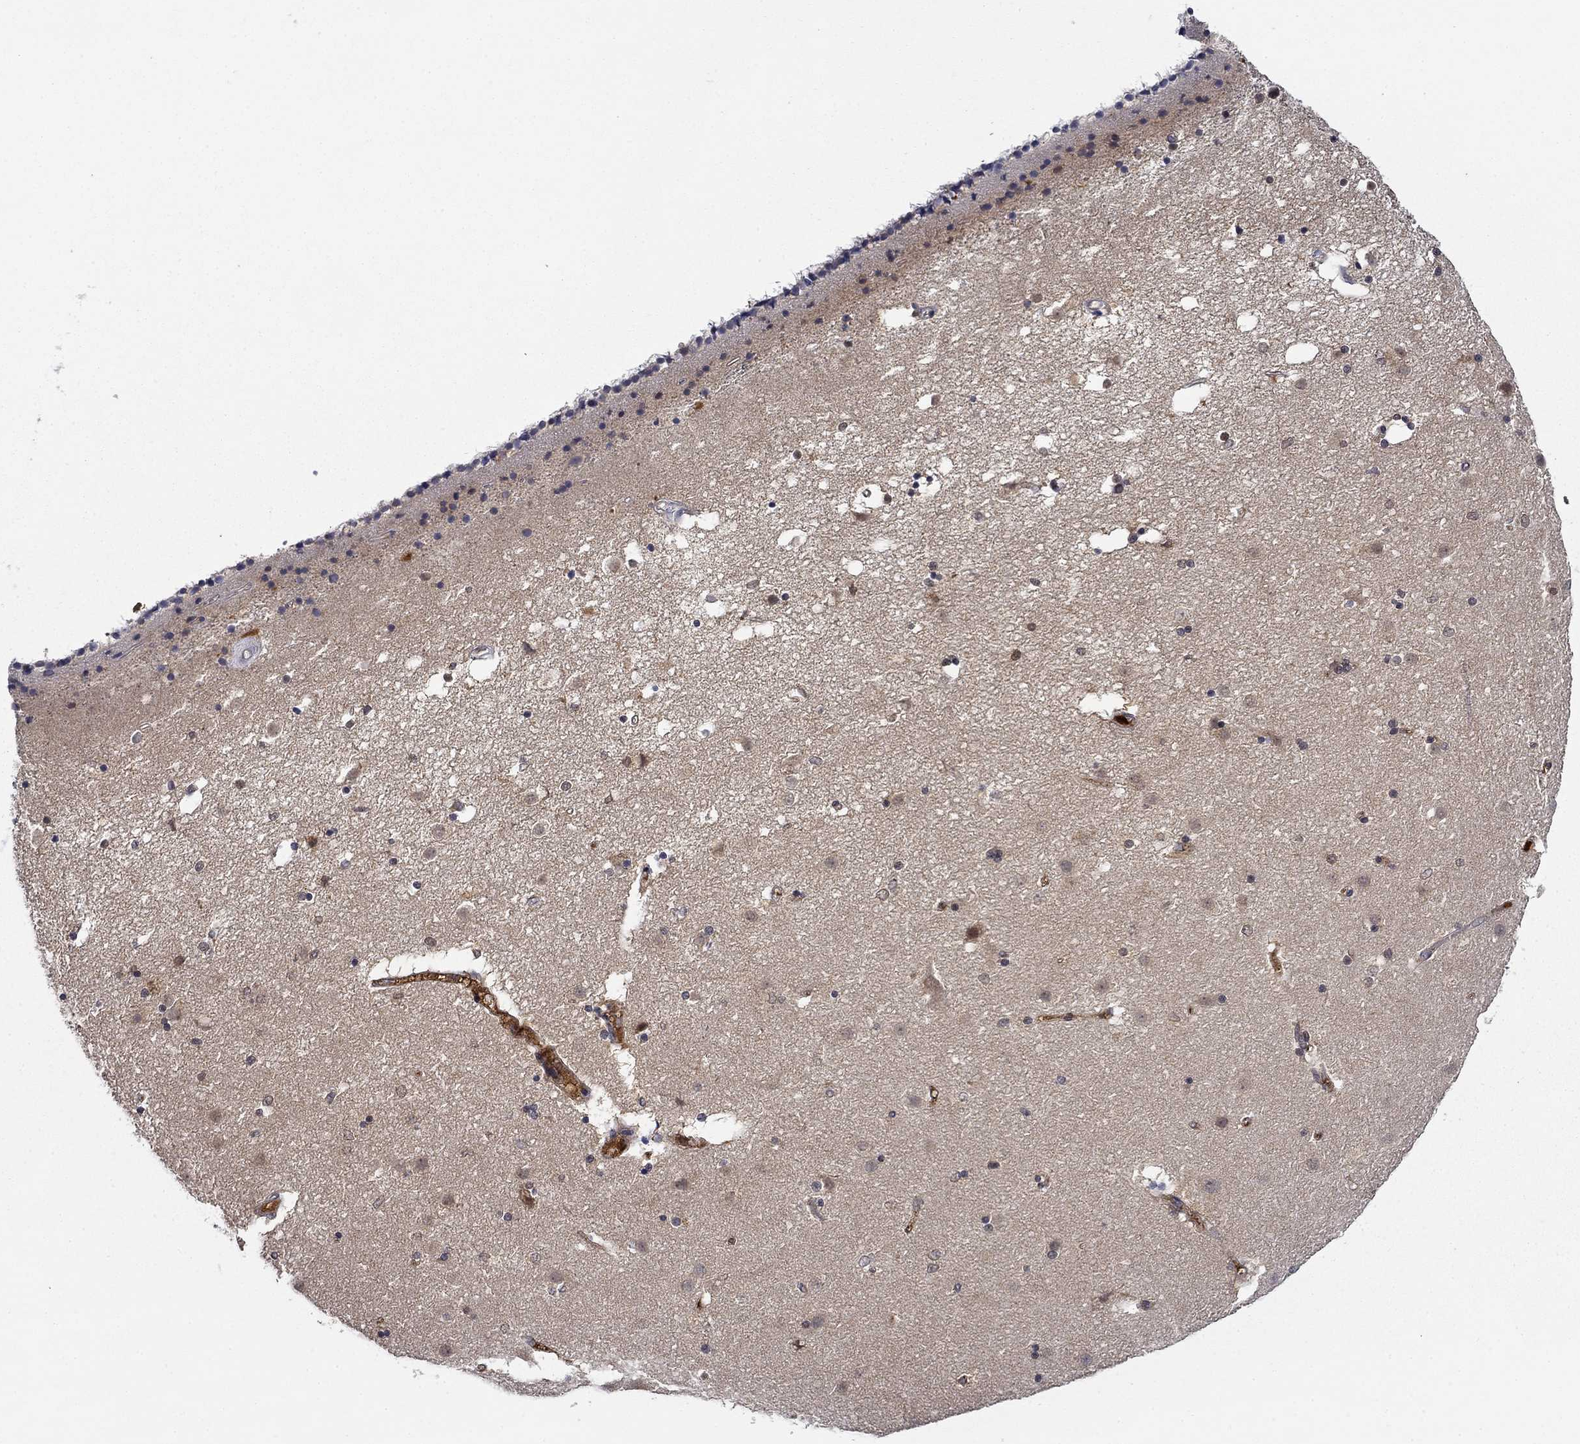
{"staining": {"intensity": "moderate", "quantity": "<25%", "location": "nuclear"}, "tissue": "caudate", "cell_type": "Glial cells", "image_type": "normal", "snomed": [{"axis": "morphology", "description": "Normal tissue, NOS"}, {"axis": "topography", "description": "Lateral ventricle wall"}], "caption": "Caudate stained with immunohistochemistry reveals moderate nuclear staining in approximately <25% of glial cells. (IHC, brightfield microscopy, high magnification).", "gene": "DDTL", "patient": {"sex": "female", "age": 71}}